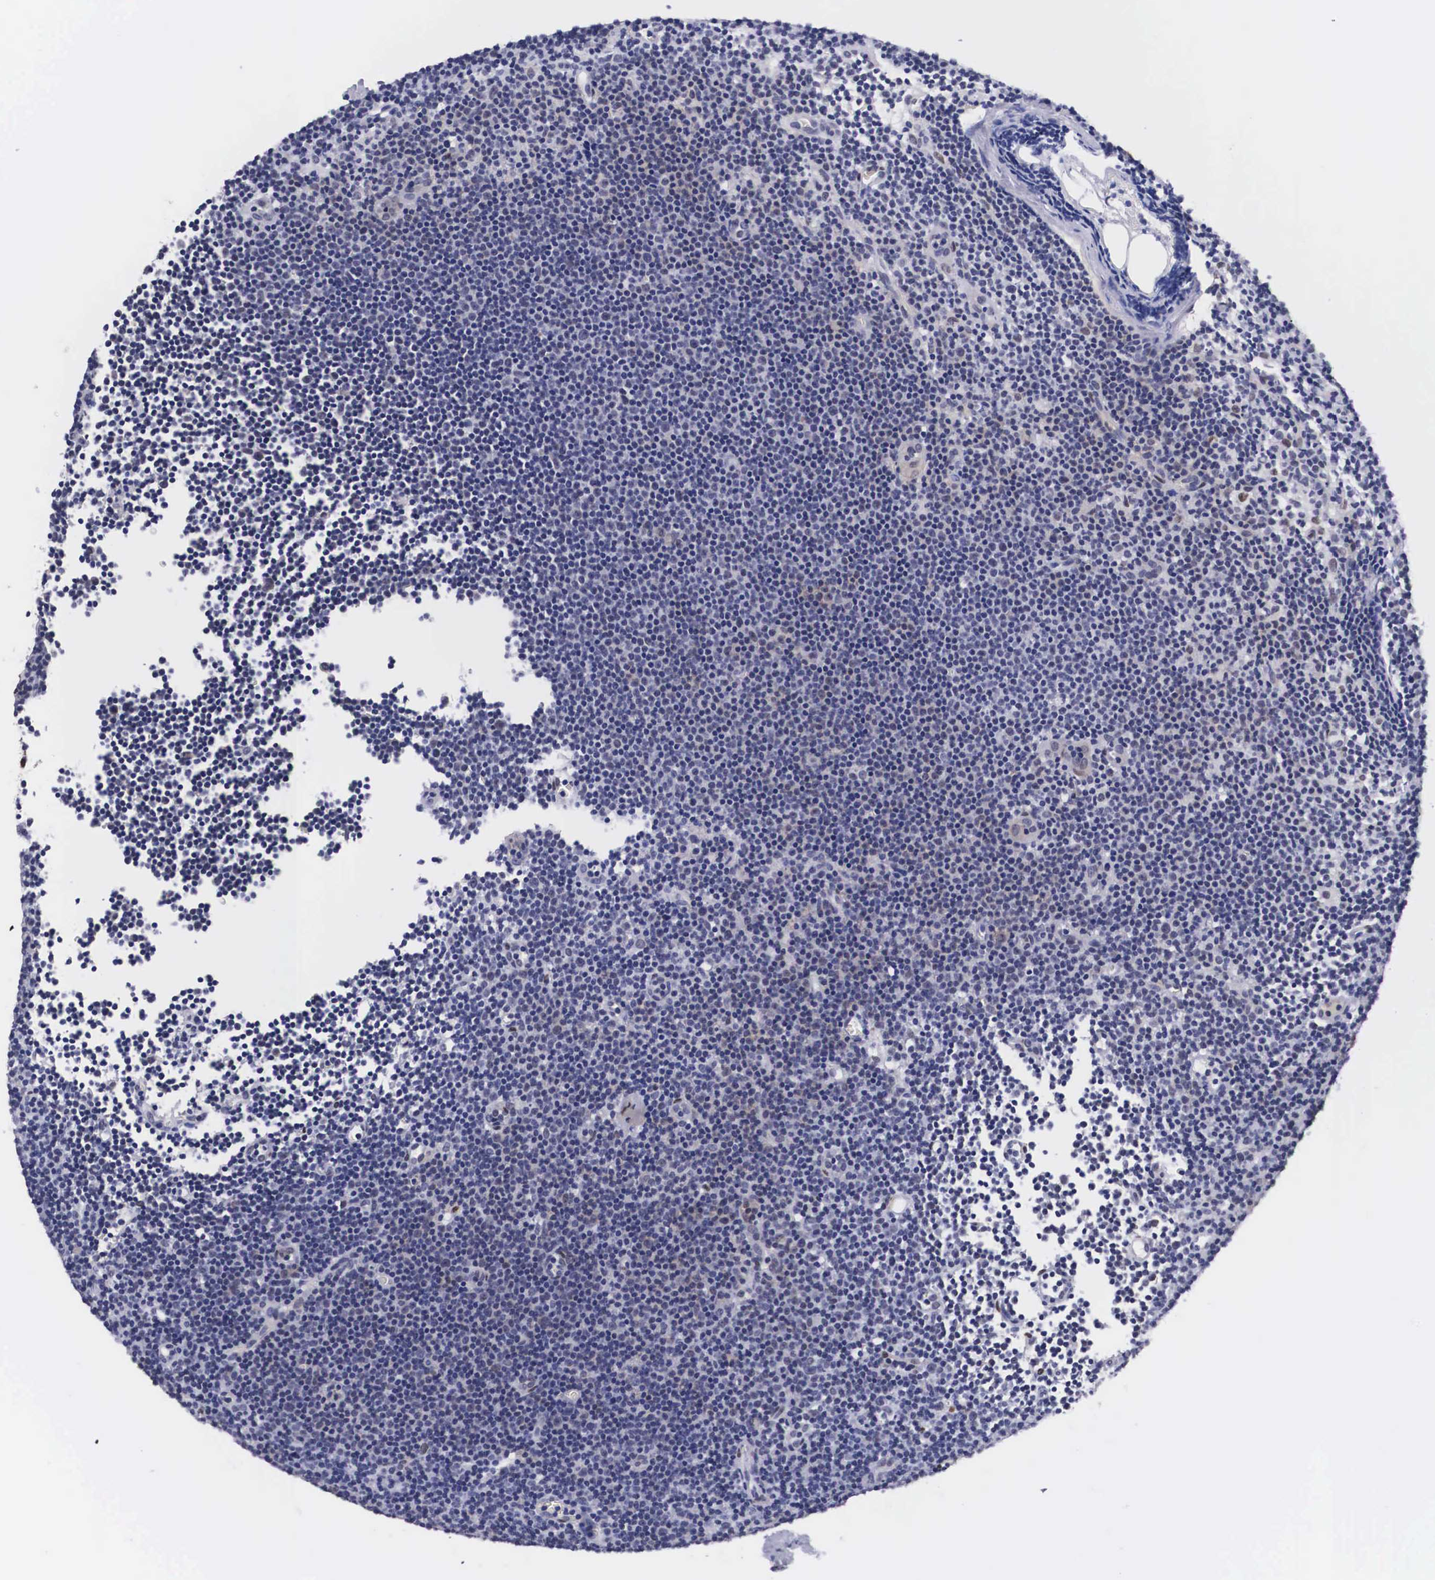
{"staining": {"intensity": "negative", "quantity": "none", "location": "none"}, "tissue": "lymphoma", "cell_type": "Tumor cells", "image_type": "cancer", "snomed": [{"axis": "morphology", "description": "Malignant lymphoma, non-Hodgkin's type, Low grade"}, {"axis": "topography", "description": "Lymph node"}], "caption": "The immunohistochemistry (IHC) image has no significant staining in tumor cells of malignant lymphoma, non-Hodgkin's type (low-grade) tissue.", "gene": "KHDRBS3", "patient": {"sex": "male", "age": 57}}